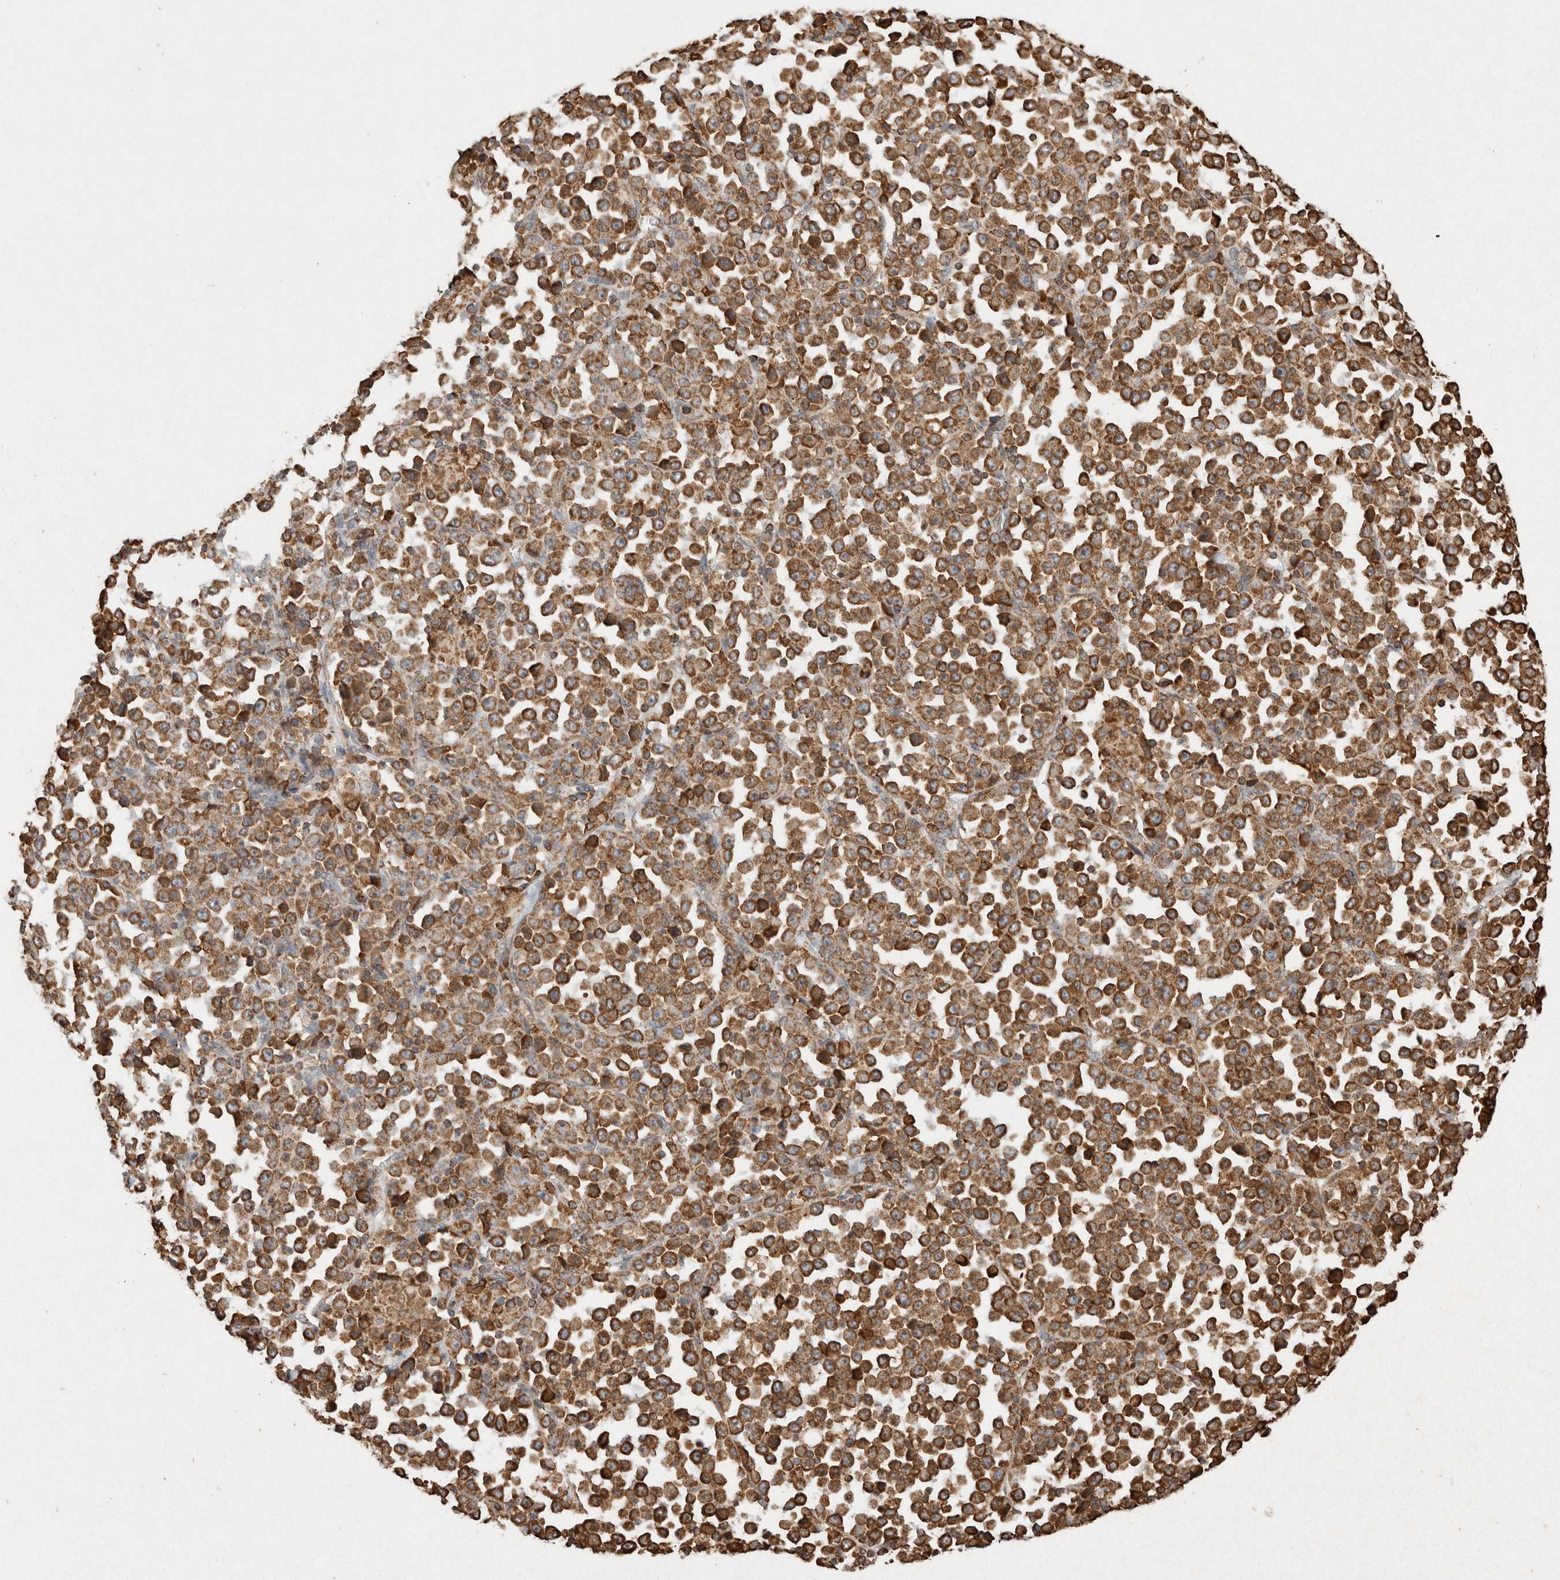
{"staining": {"intensity": "moderate", "quantity": ">75%", "location": "cytoplasmic/membranous"}, "tissue": "stomach cancer", "cell_type": "Tumor cells", "image_type": "cancer", "snomed": [{"axis": "morphology", "description": "Normal tissue, NOS"}, {"axis": "morphology", "description": "Adenocarcinoma, NOS"}, {"axis": "topography", "description": "Stomach, upper"}, {"axis": "topography", "description": "Stomach"}], "caption": "Stomach adenocarcinoma stained with a brown dye reveals moderate cytoplasmic/membranous positive staining in approximately >75% of tumor cells.", "gene": "ERAP1", "patient": {"sex": "male", "age": 59}}